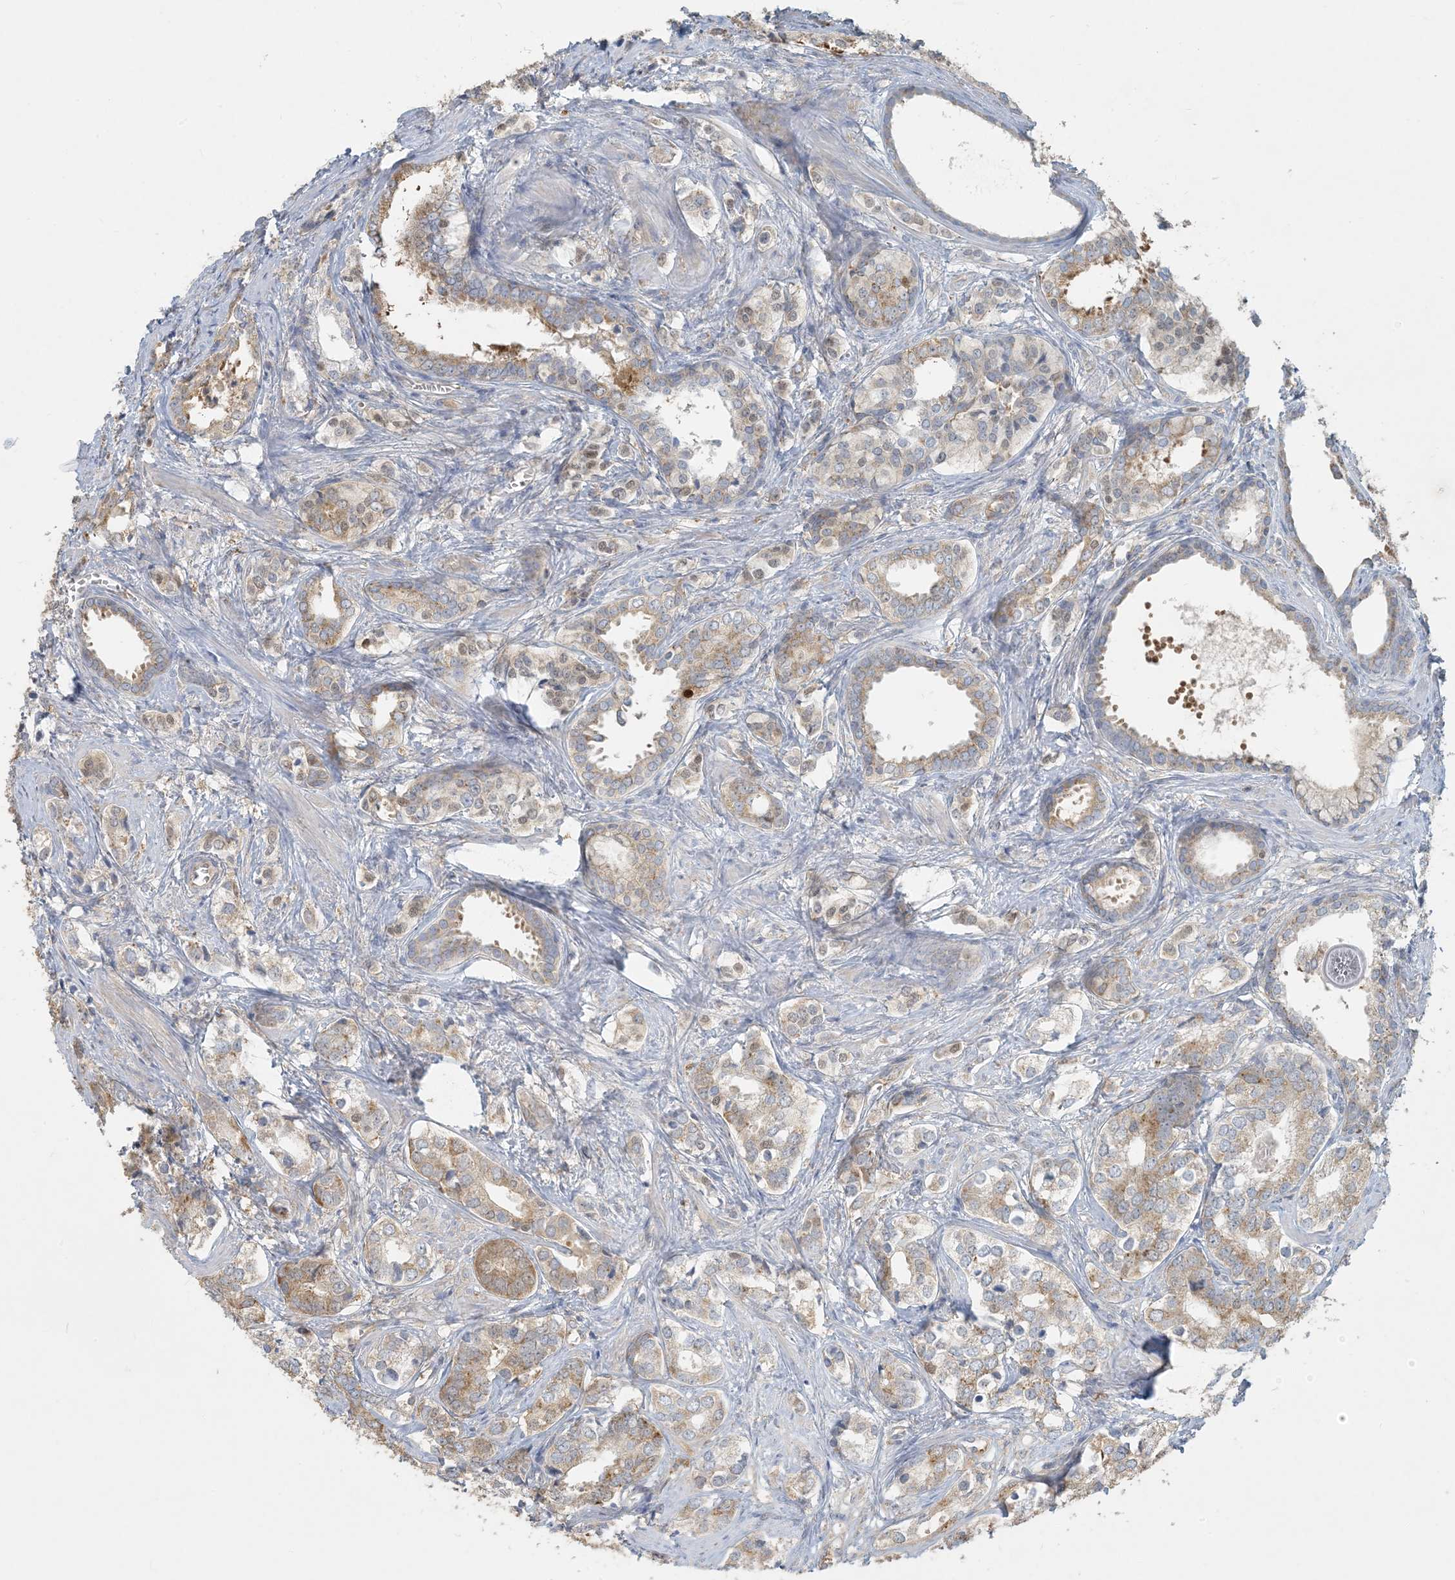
{"staining": {"intensity": "moderate", "quantity": ">75%", "location": "cytoplasmic/membranous"}, "tissue": "prostate cancer", "cell_type": "Tumor cells", "image_type": "cancer", "snomed": [{"axis": "morphology", "description": "Adenocarcinoma, High grade"}, {"axis": "topography", "description": "Prostate"}], "caption": "IHC image of prostate cancer (adenocarcinoma (high-grade)) stained for a protein (brown), which shows medium levels of moderate cytoplasmic/membranous positivity in about >75% of tumor cells.", "gene": "HACL1", "patient": {"sex": "male", "age": 62}}